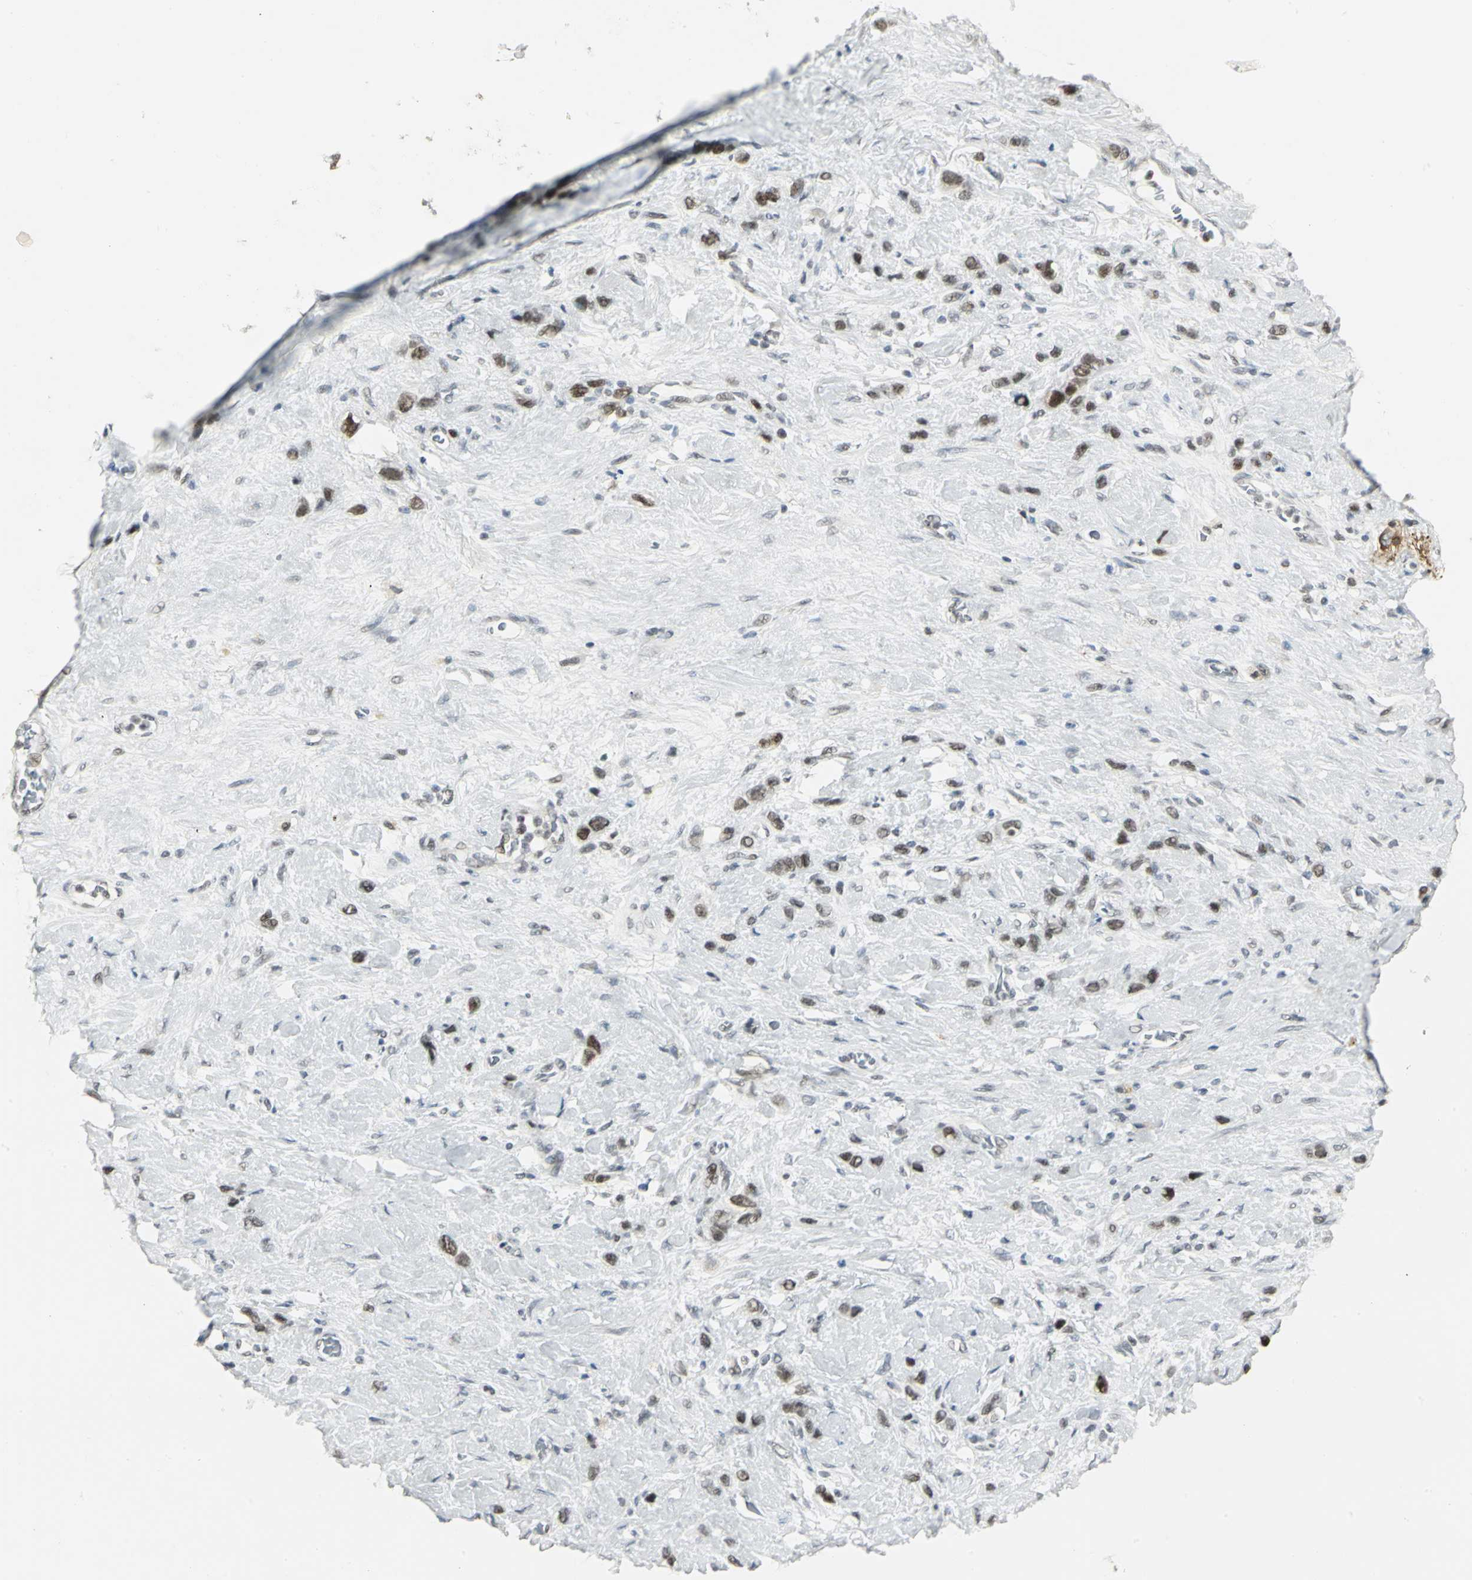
{"staining": {"intensity": "strong", "quantity": ">75%", "location": "nuclear"}, "tissue": "stomach cancer", "cell_type": "Tumor cells", "image_type": "cancer", "snomed": [{"axis": "morphology", "description": "Normal tissue, NOS"}, {"axis": "morphology", "description": "Adenocarcinoma, NOS"}, {"axis": "morphology", "description": "Adenocarcinoma, High grade"}, {"axis": "topography", "description": "Stomach, upper"}, {"axis": "topography", "description": "Stomach"}], "caption": "IHC (DAB) staining of human stomach cancer (adenocarcinoma) displays strong nuclear protein positivity in about >75% of tumor cells.", "gene": "CBX3", "patient": {"sex": "female", "age": 65}}